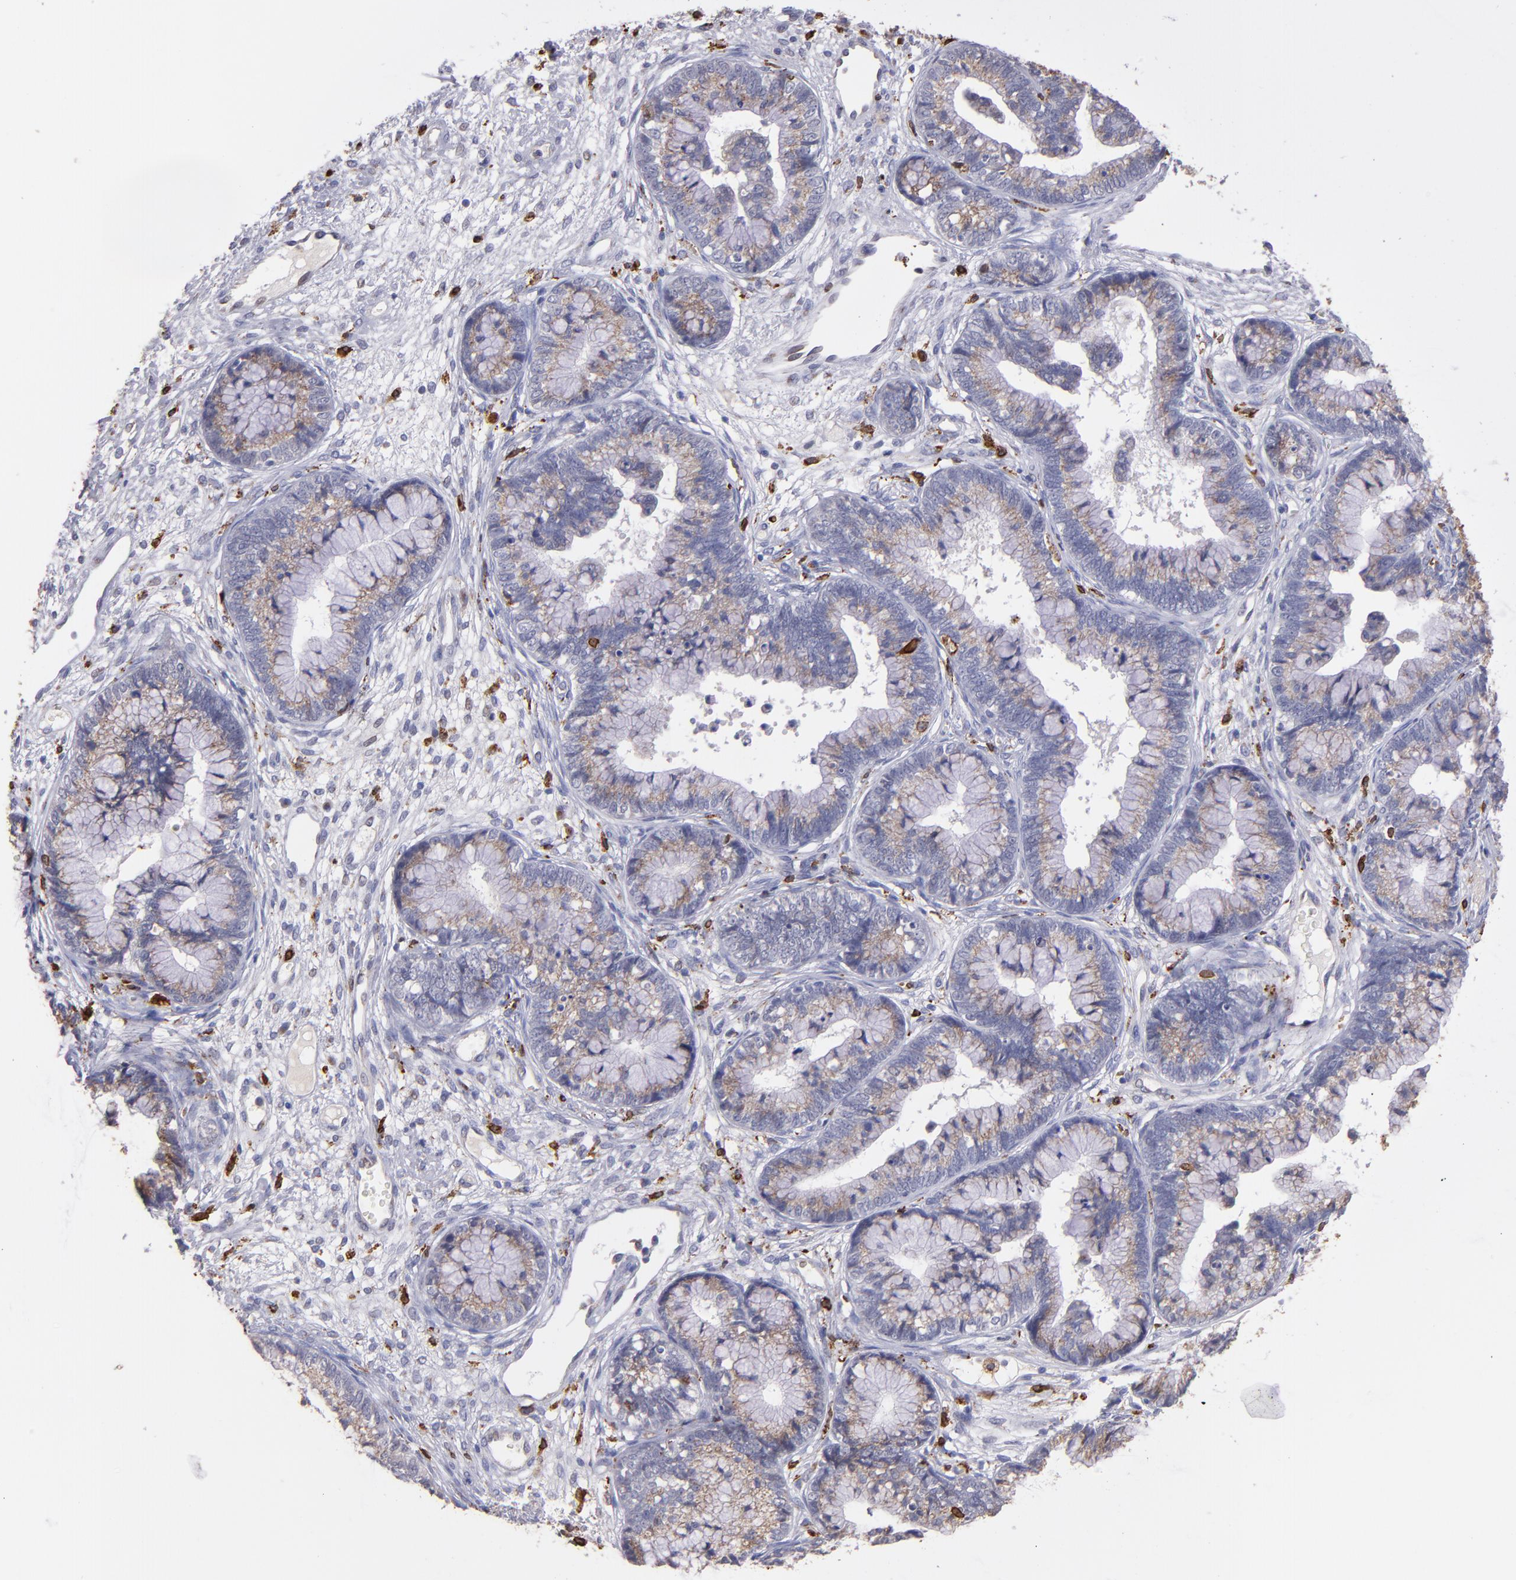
{"staining": {"intensity": "weak", "quantity": ">75%", "location": "cytoplasmic/membranous"}, "tissue": "cervical cancer", "cell_type": "Tumor cells", "image_type": "cancer", "snomed": [{"axis": "morphology", "description": "Adenocarcinoma, NOS"}, {"axis": "topography", "description": "Cervix"}], "caption": "Immunohistochemical staining of adenocarcinoma (cervical) displays weak cytoplasmic/membranous protein positivity in approximately >75% of tumor cells. Using DAB (brown) and hematoxylin (blue) stains, captured at high magnification using brightfield microscopy.", "gene": "PTGS1", "patient": {"sex": "female", "age": 44}}